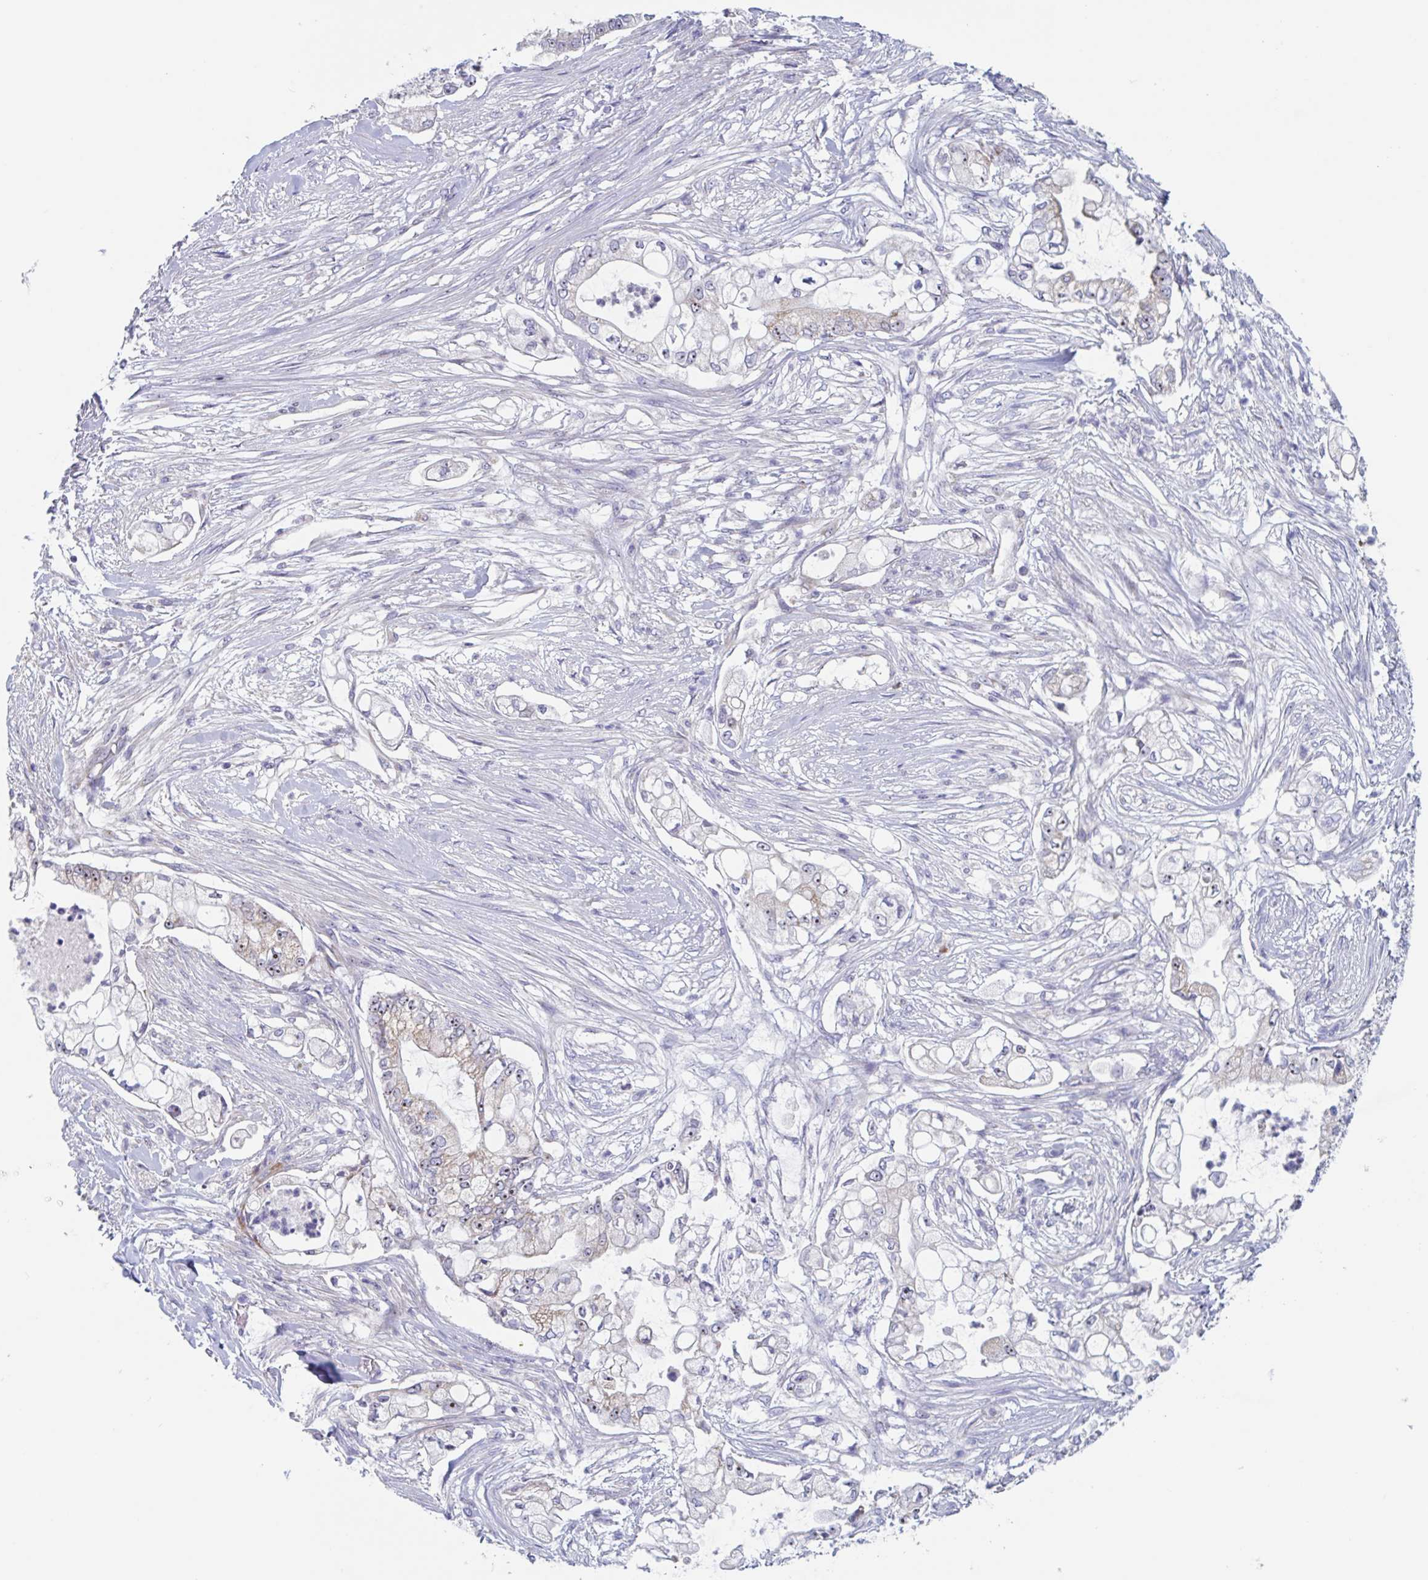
{"staining": {"intensity": "negative", "quantity": "none", "location": "none"}, "tissue": "pancreatic cancer", "cell_type": "Tumor cells", "image_type": "cancer", "snomed": [{"axis": "morphology", "description": "Adenocarcinoma, NOS"}, {"axis": "topography", "description": "Pancreas"}], "caption": "Immunohistochemical staining of human pancreatic cancer displays no significant staining in tumor cells.", "gene": "MRPL53", "patient": {"sex": "female", "age": 69}}